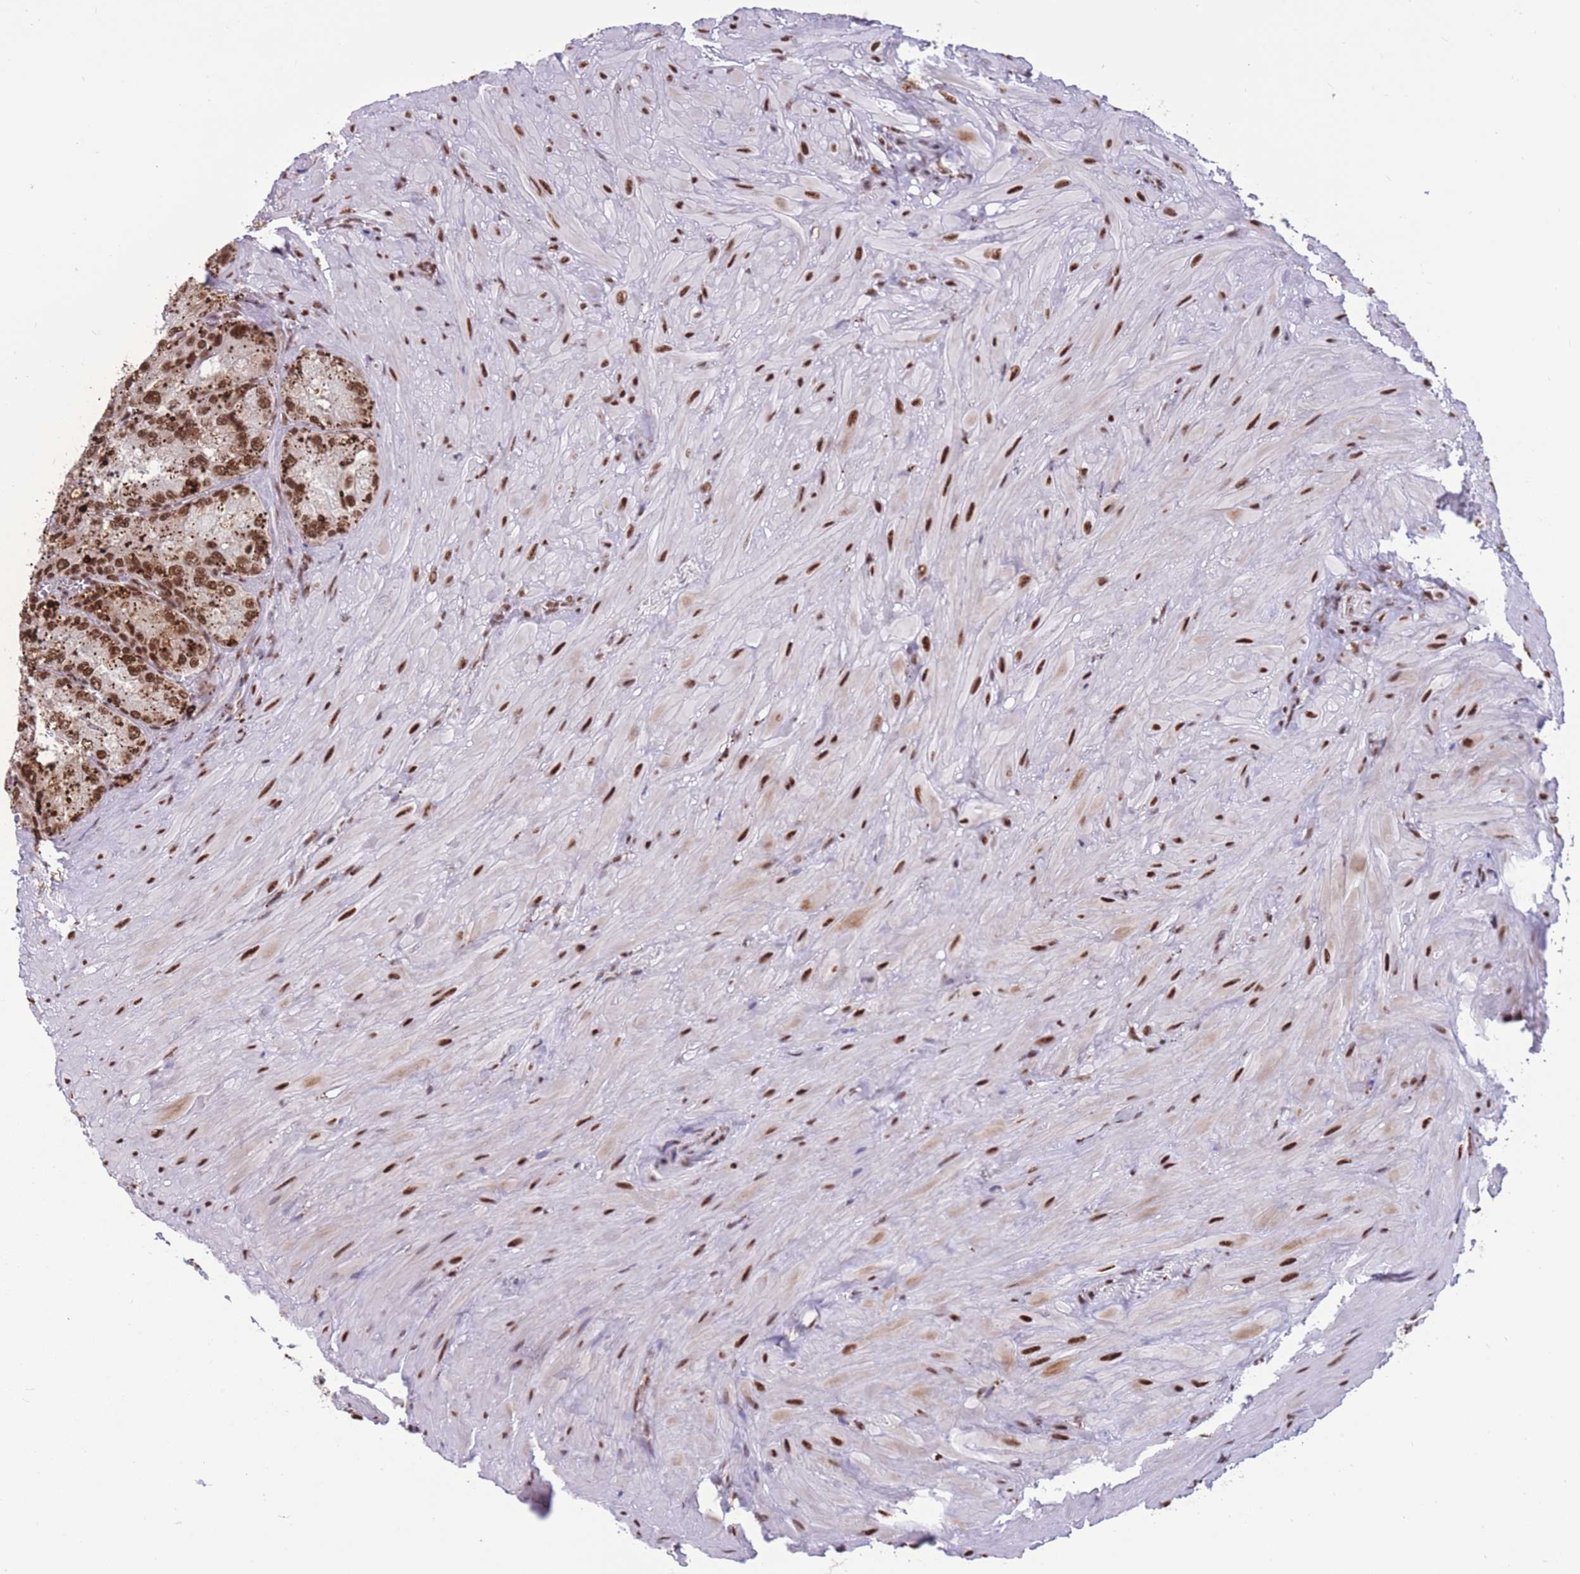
{"staining": {"intensity": "strong", "quantity": ">75%", "location": "cytoplasmic/membranous,nuclear"}, "tissue": "seminal vesicle", "cell_type": "Glandular cells", "image_type": "normal", "snomed": [{"axis": "morphology", "description": "Normal tissue, NOS"}, {"axis": "topography", "description": "Seminal veicle"}], "caption": "Immunohistochemistry (IHC) (DAB (3,3'-diaminobenzidine)) staining of normal human seminal vesicle shows strong cytoplasmic/membranous,nuclear protein expression in approximately >75% of glandular cells. (brown staining indicates protein expression, while blue staining denotes nuclei).", "gene": "PRPF19", "patient": {"sex": "male", "age": 62}}